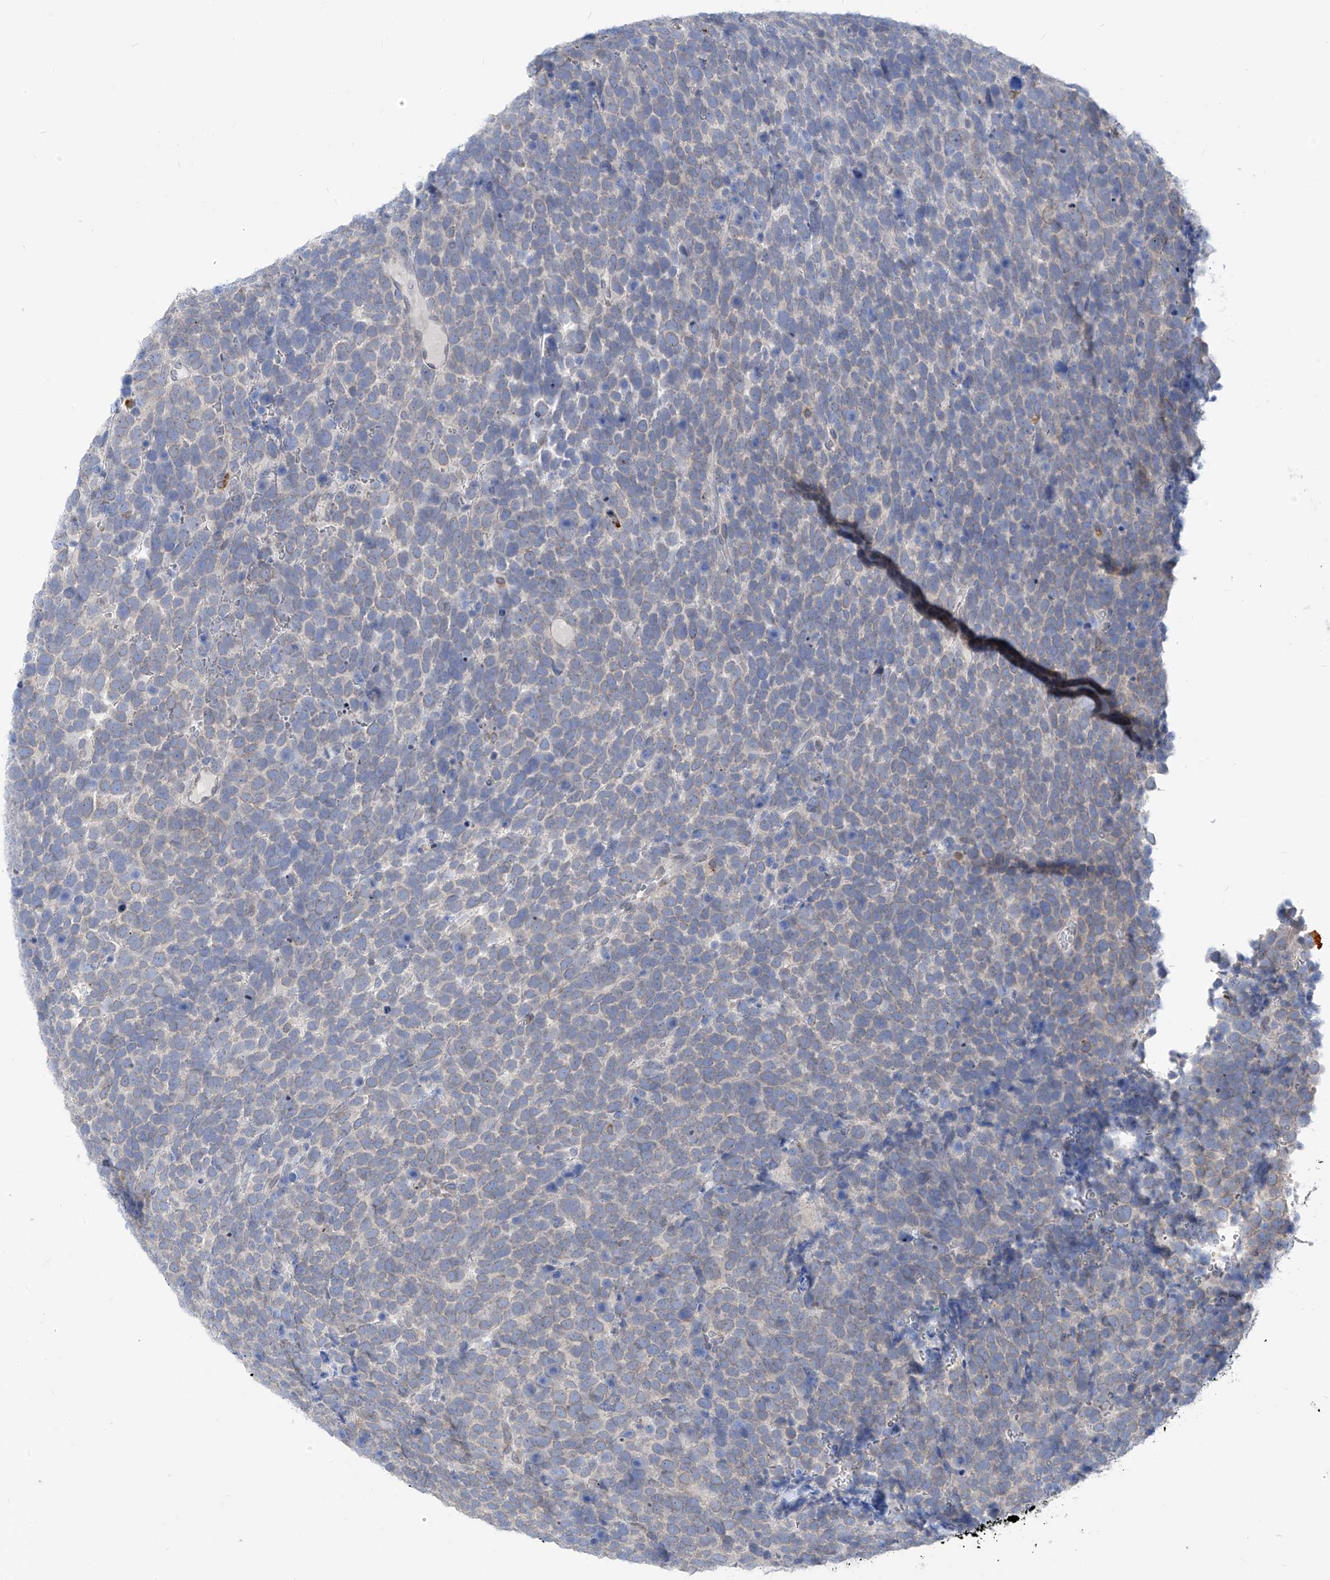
{"staining": {"intensity": "weak", "quantity": "25%-75%", "location": "cytoplasmic/membranous,nuclear"}, "tissue": "urothelial cancer", "cell_type": "Tumor cells", "image_type": "cancer", "snomed": [{"axis": "morphology", "description": "Urothelial carcinoma, High grade"}, {"axis": "topography", "description": "Urinary bladder"}], "caption": "Tumor cells demonstrate low levels of weak cytoplasmic/membranous and nuclear staining in about 25%-75% of cells in high-grade urothelial carcinoma.", "gene": "KRTAP25-1", "patient": {"sex": "female", "age": 82}}